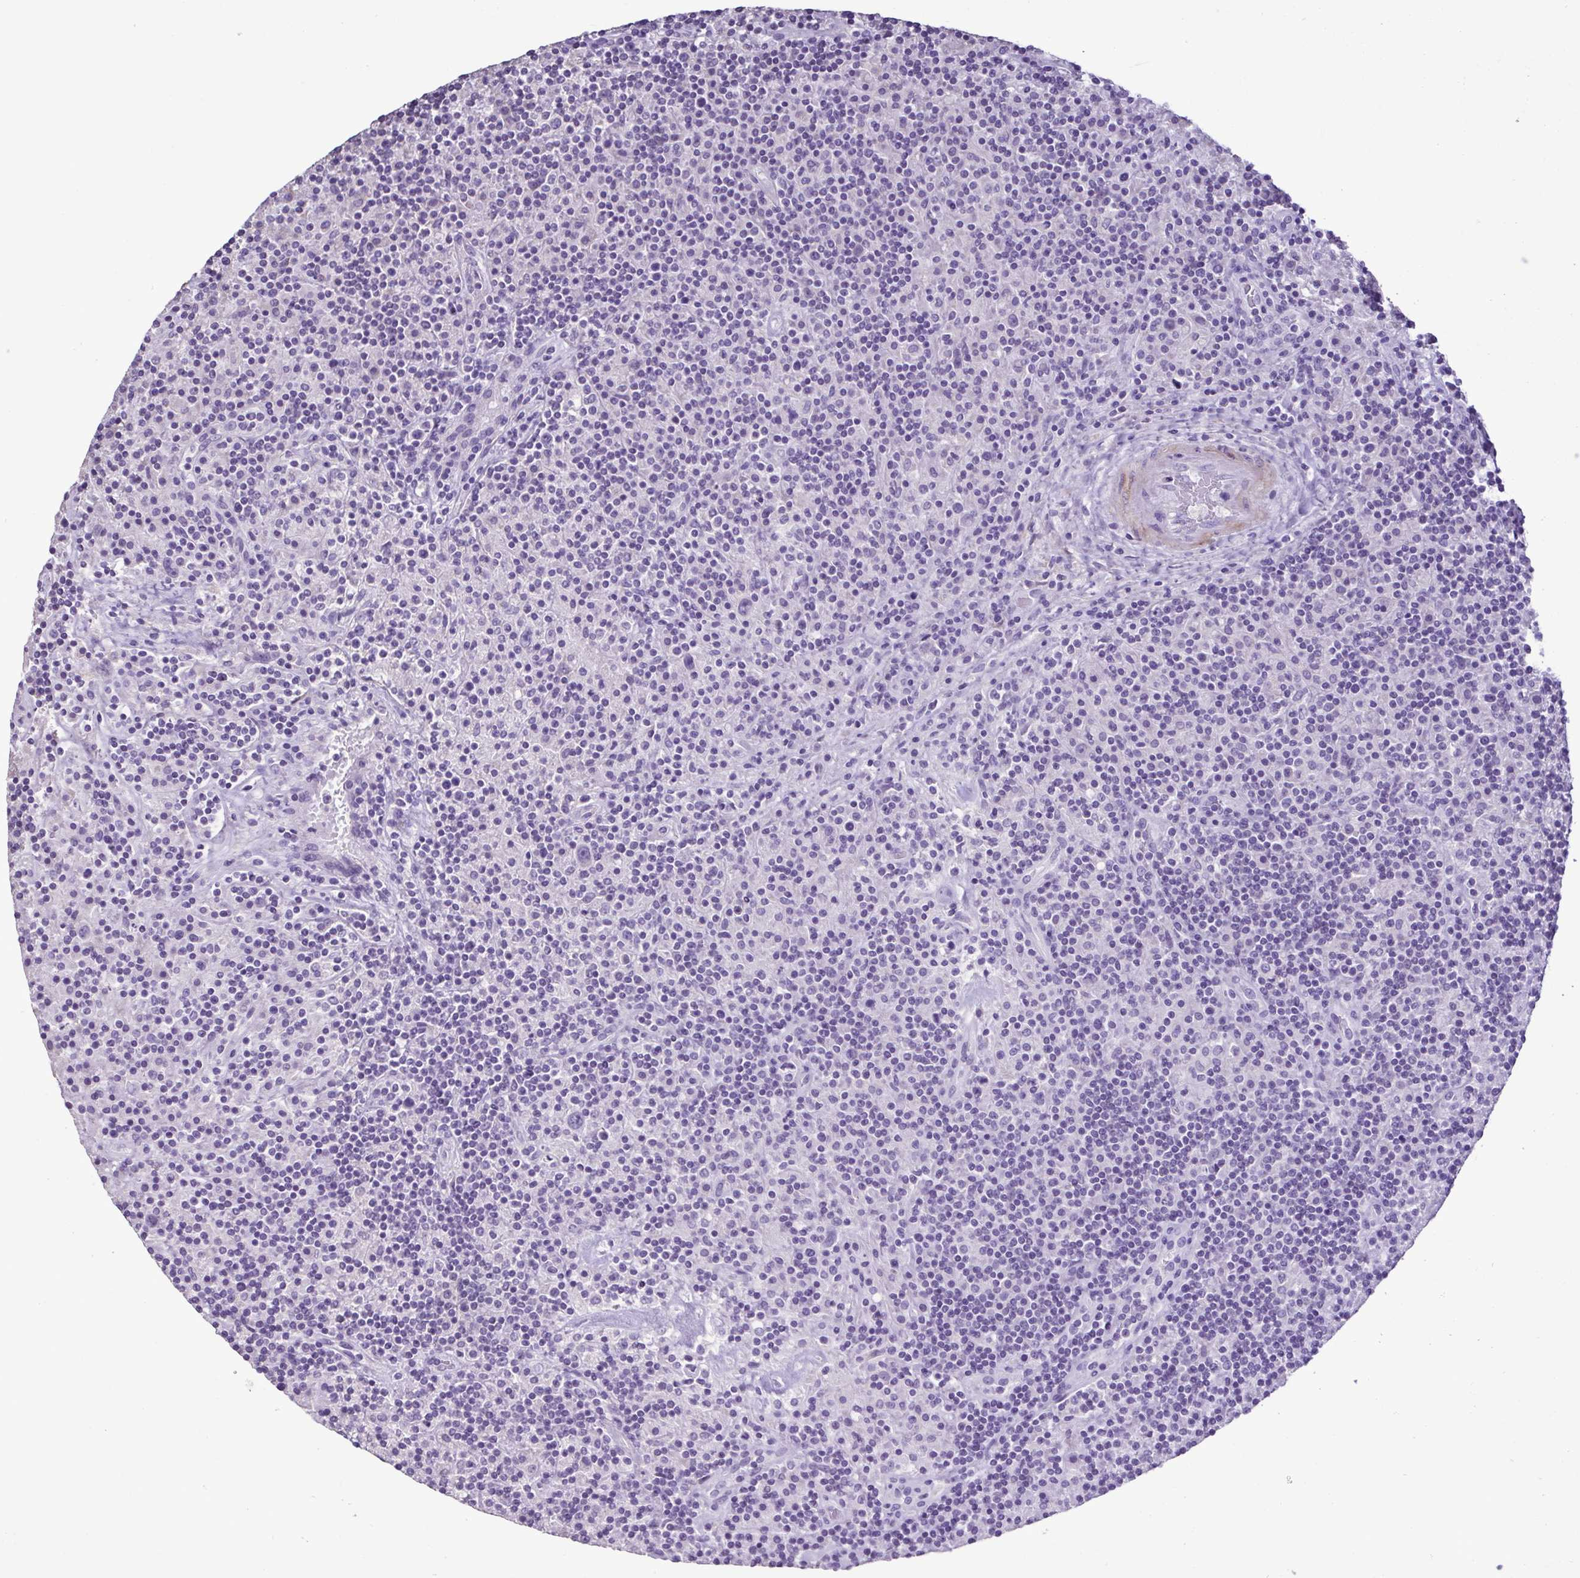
{"staining": {"intensity": "negative", "quantity": "none", "location": "none"}, "tissue": "lymphoma", "cell_type": "Tumor cells", "image_type": "cancer", "snomed": [{"axis": "morphology", "description": "Hodgkin's disease, NOS"}, {"axis": "topography", "description": "Lymph node"}], "caption": "A micrograph of human lymphoma is negative for staining in tumor cells.", "gene": "PLA2G4E", "patient": {"sex": "male", "age": 70}}